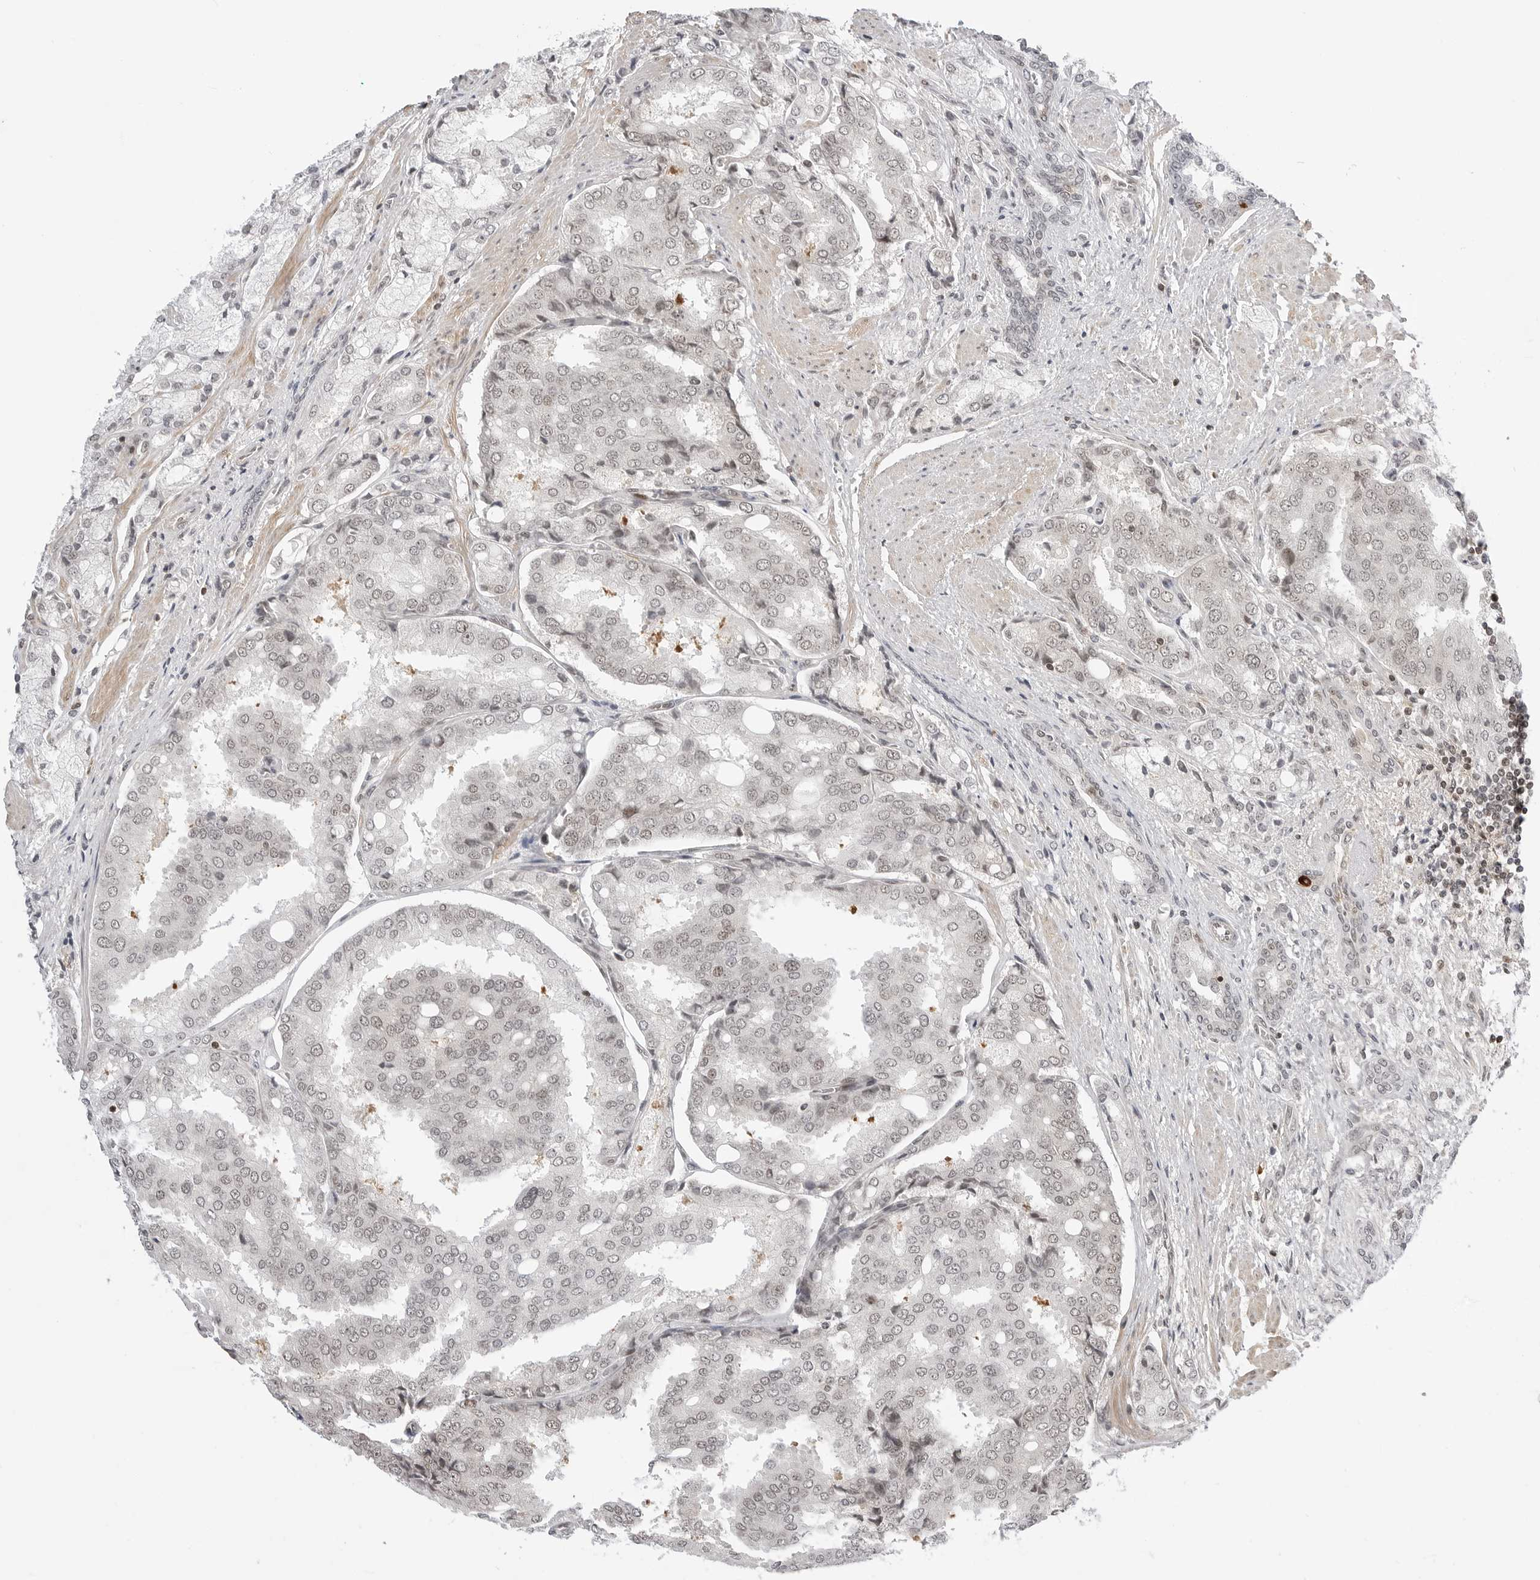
{"staining": {"intensity": "weak", "quantity": ">75%", "location": "nuclear"}, "tissue": "prostate cancer", "cell_type": "Tumor cells", "image_type": "cancer", "snomed": [{"axis": "morphology", "description": "Adenocarcinoma, High grade"}, {"axis": "topography", "description": "Prostate"}], "caption": "Weak nuclear protein staining is seen in approximately >75% of tumor cells in prostate cancer.", "gene": "C8orf33", "patient": {"sex": "male", "age": 50}}